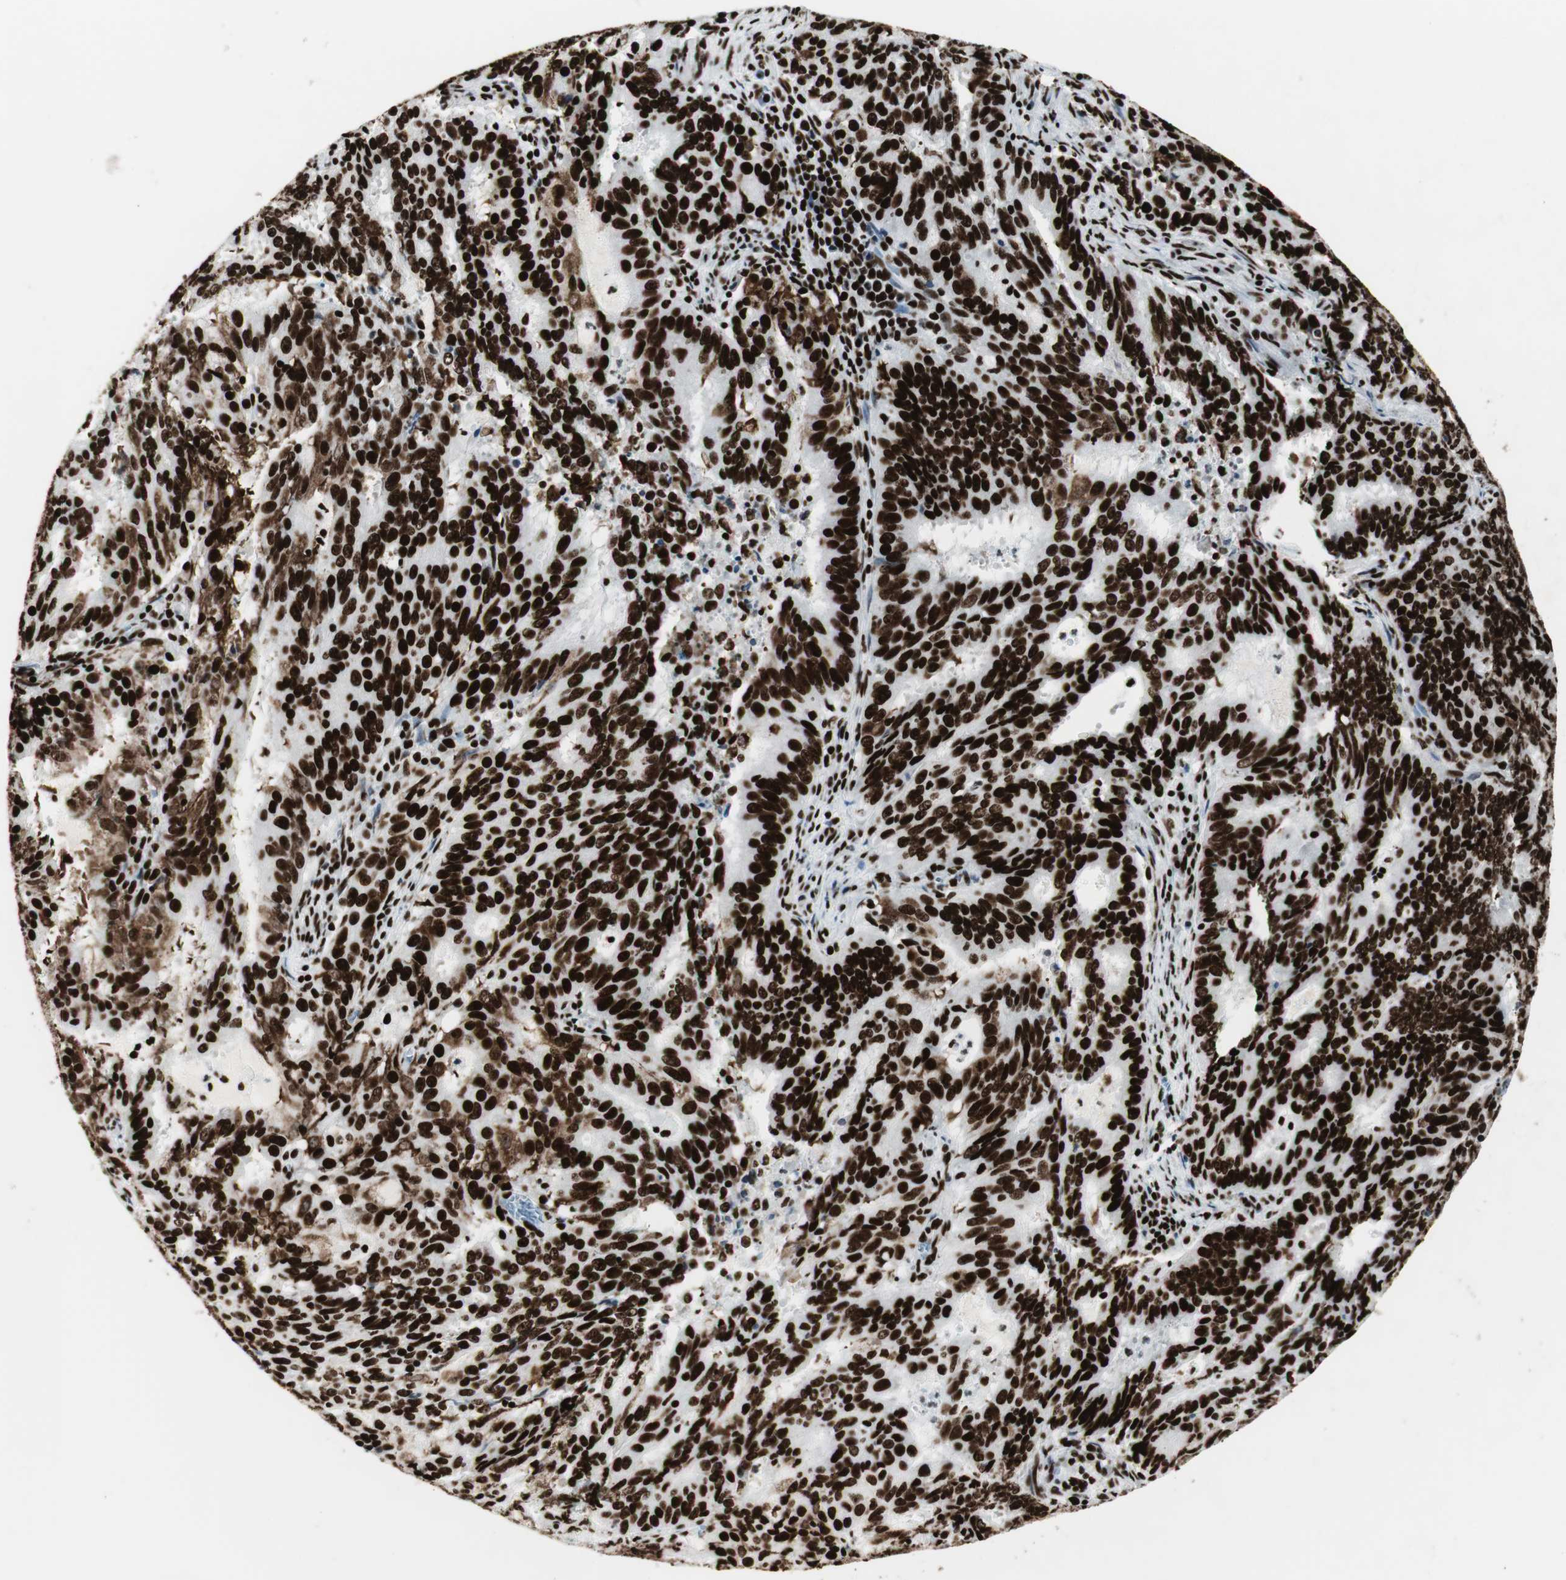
{"staining": {"intensity": "strong", "quantity": ">75%", "location": "cytoplasmic/membranous,nuclear"}, "tissue": "cervical cancer", "cell_type": "Tumor cells", "image_type": "cancer", "snomed": [{"axis": "morphology", "description": "Adenocarcinoma, NOS"}, {"axis": "topography", "description": "Cervix"}], "caption": "The immunohistochemical stain highlights strong cytoplasmic/membranous and nuclear positivity in tumor cells of cervical cancer tissue. (Brightfield microscopy of DAB IHC at high magnification).", "gene": "NCL", "patient": {"sex": "female", "age": 44}}